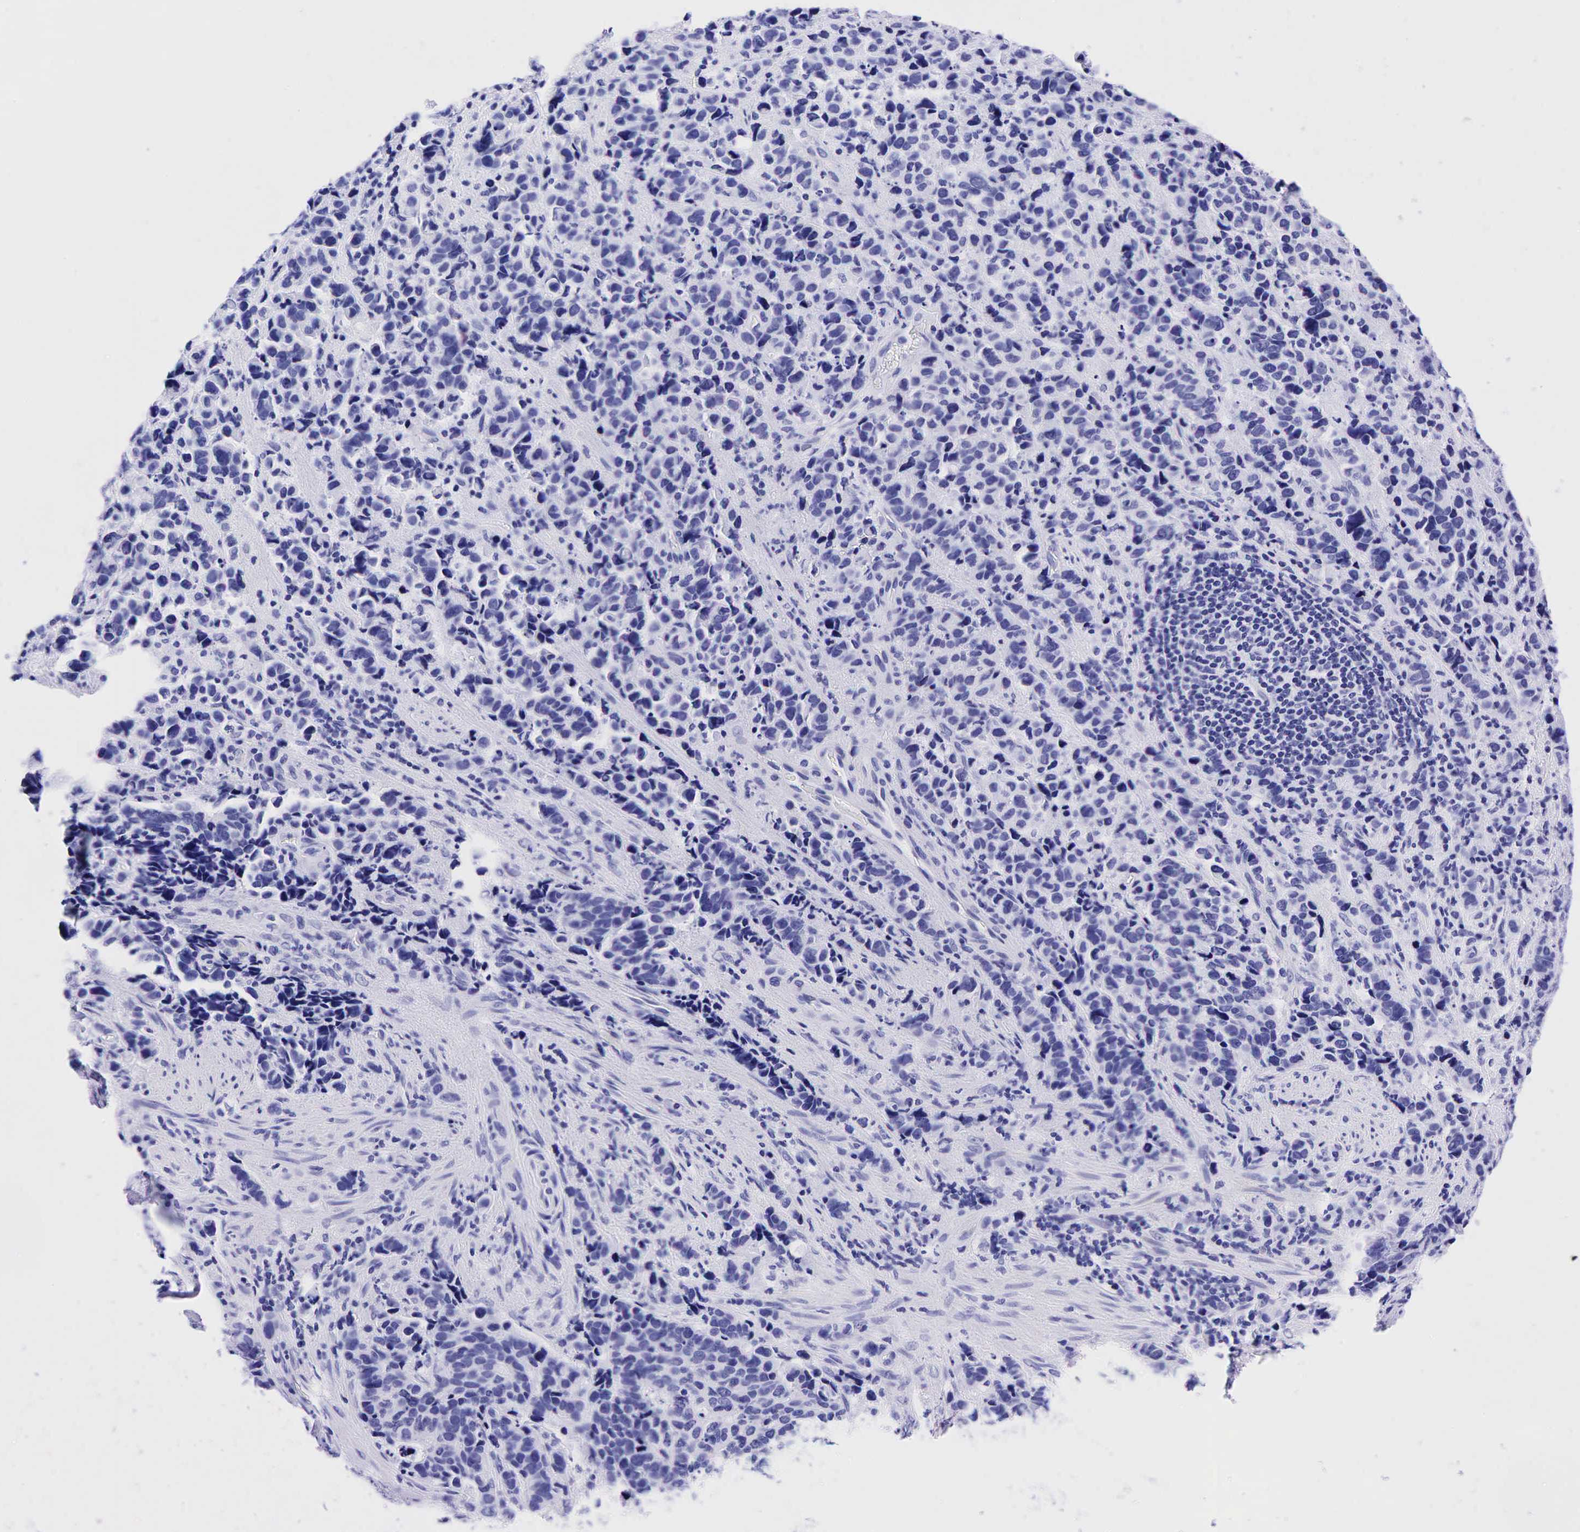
{"staining": {"intensity": "negative", "quantity": "none", "location": "none"}, "tissue": "stomach cancer", "cell_type": "Tumor cells", "image_type": "cancer", "snomed": [{"axis": "morphology", "description": "Adenocarcinoma, NOS"}, {"axis": "topography", "description": "Stomach, upper"}], "caption": "Immunohistochemistry micrograph of neoplastic tissue: stomach cancer (adenocarcinoma) stained with DAB exhibits no significant protein expression in tumor cells.", "gene": "ESR1", "patient": {"sex": "male", "age": 71}}